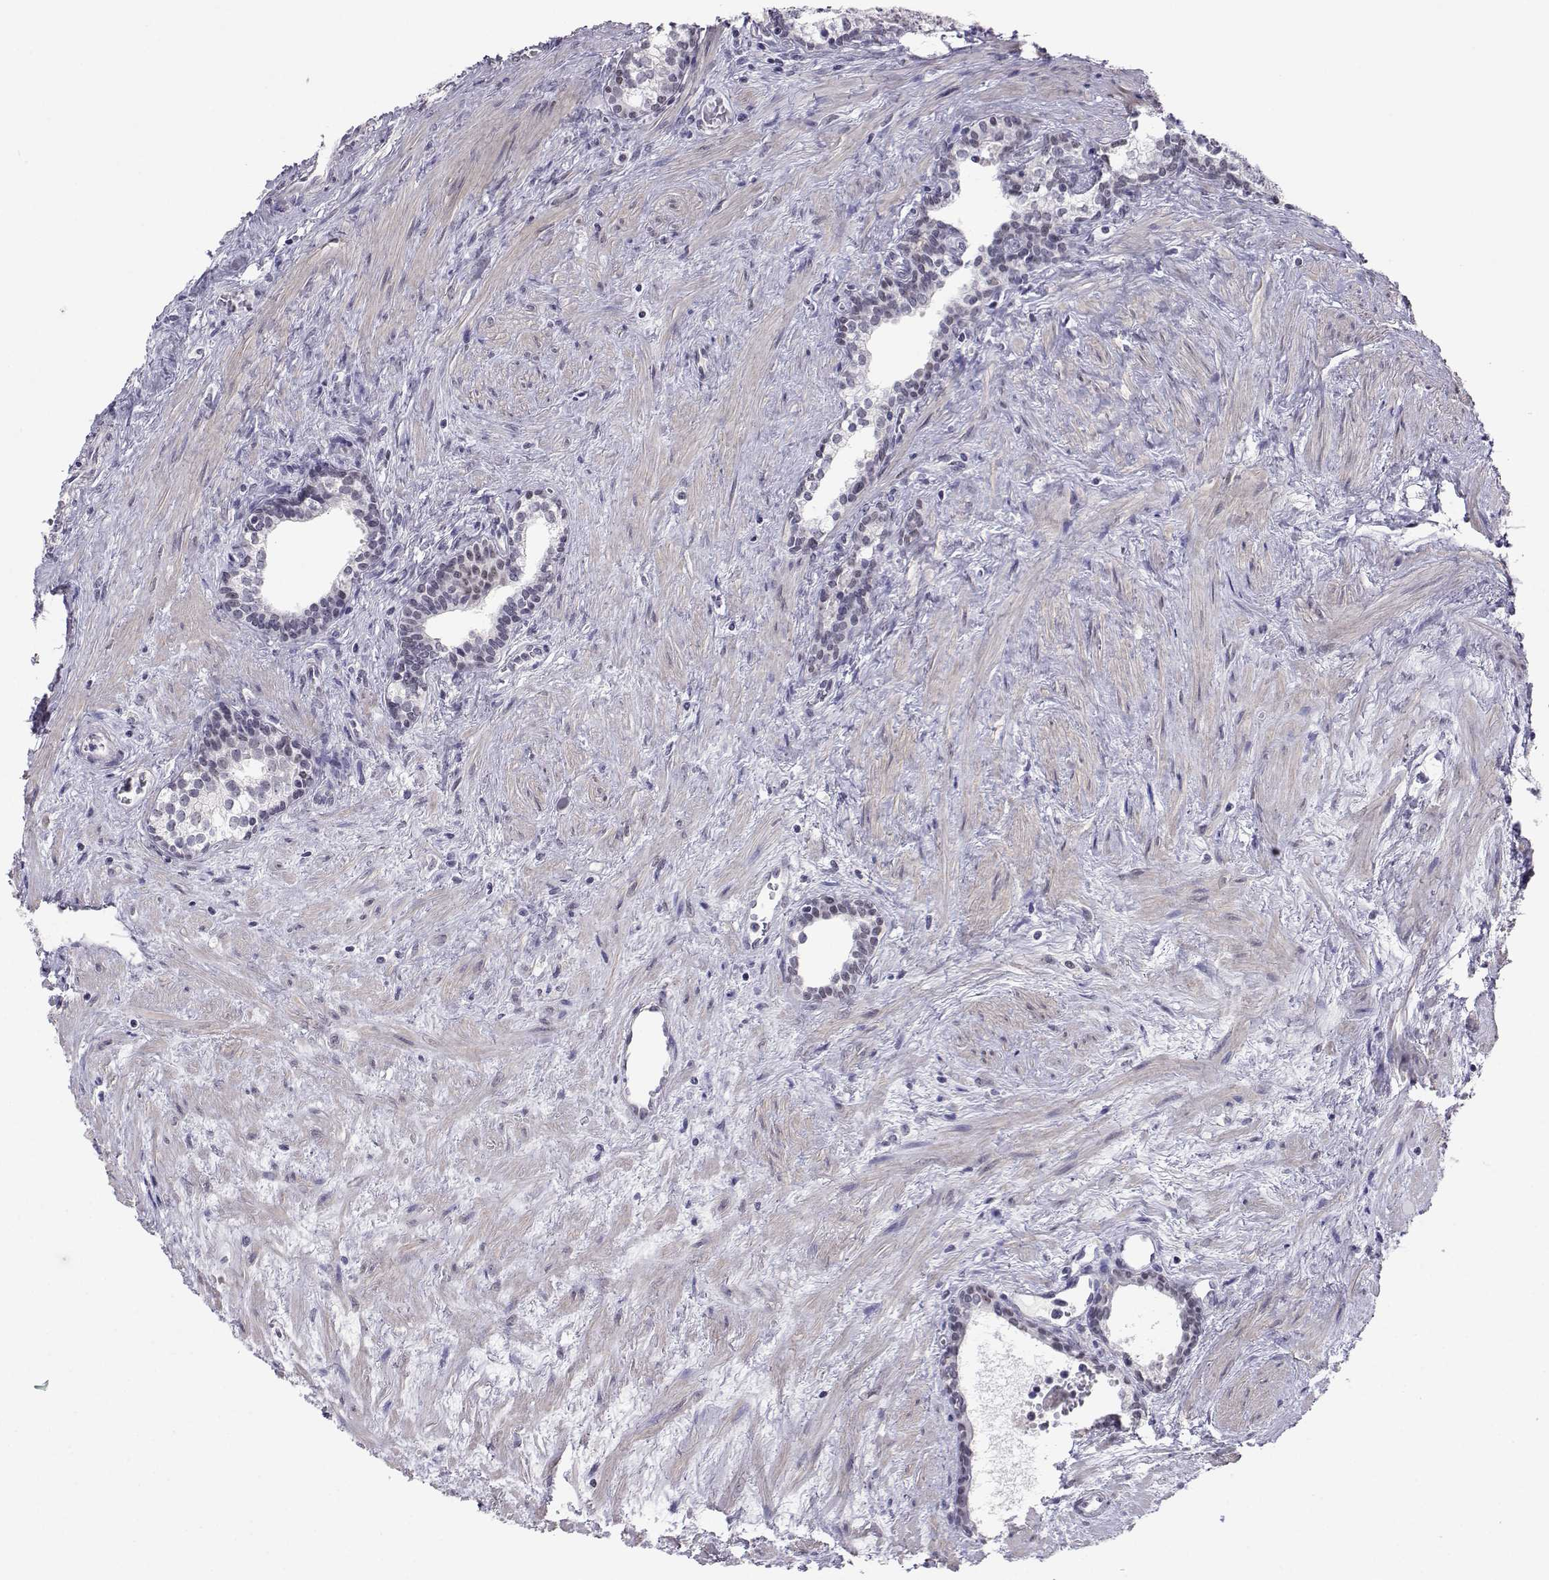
{"staining": {"intensity": "negative", "quantity": "none", "location": "none"}, "tissue": "prostate cancer", "cell_type": "Tumor cells", "image_type": "cancer", "snomed": [{"axis": "morphology", "description": "Adenocarcinoma, NOS"}, {"axis": "morphology", "description": "Adenocarcinoma, High grade"}, {"axis": "topography", "description": "Prostate"}], "caption": "The IHC histopathology image has no significant expression in tumor cells of adenocarcinoma (high-grade) (prostate) tissue.", "gene": "MED26", "patient": {"sex": "male", "age": 61}}